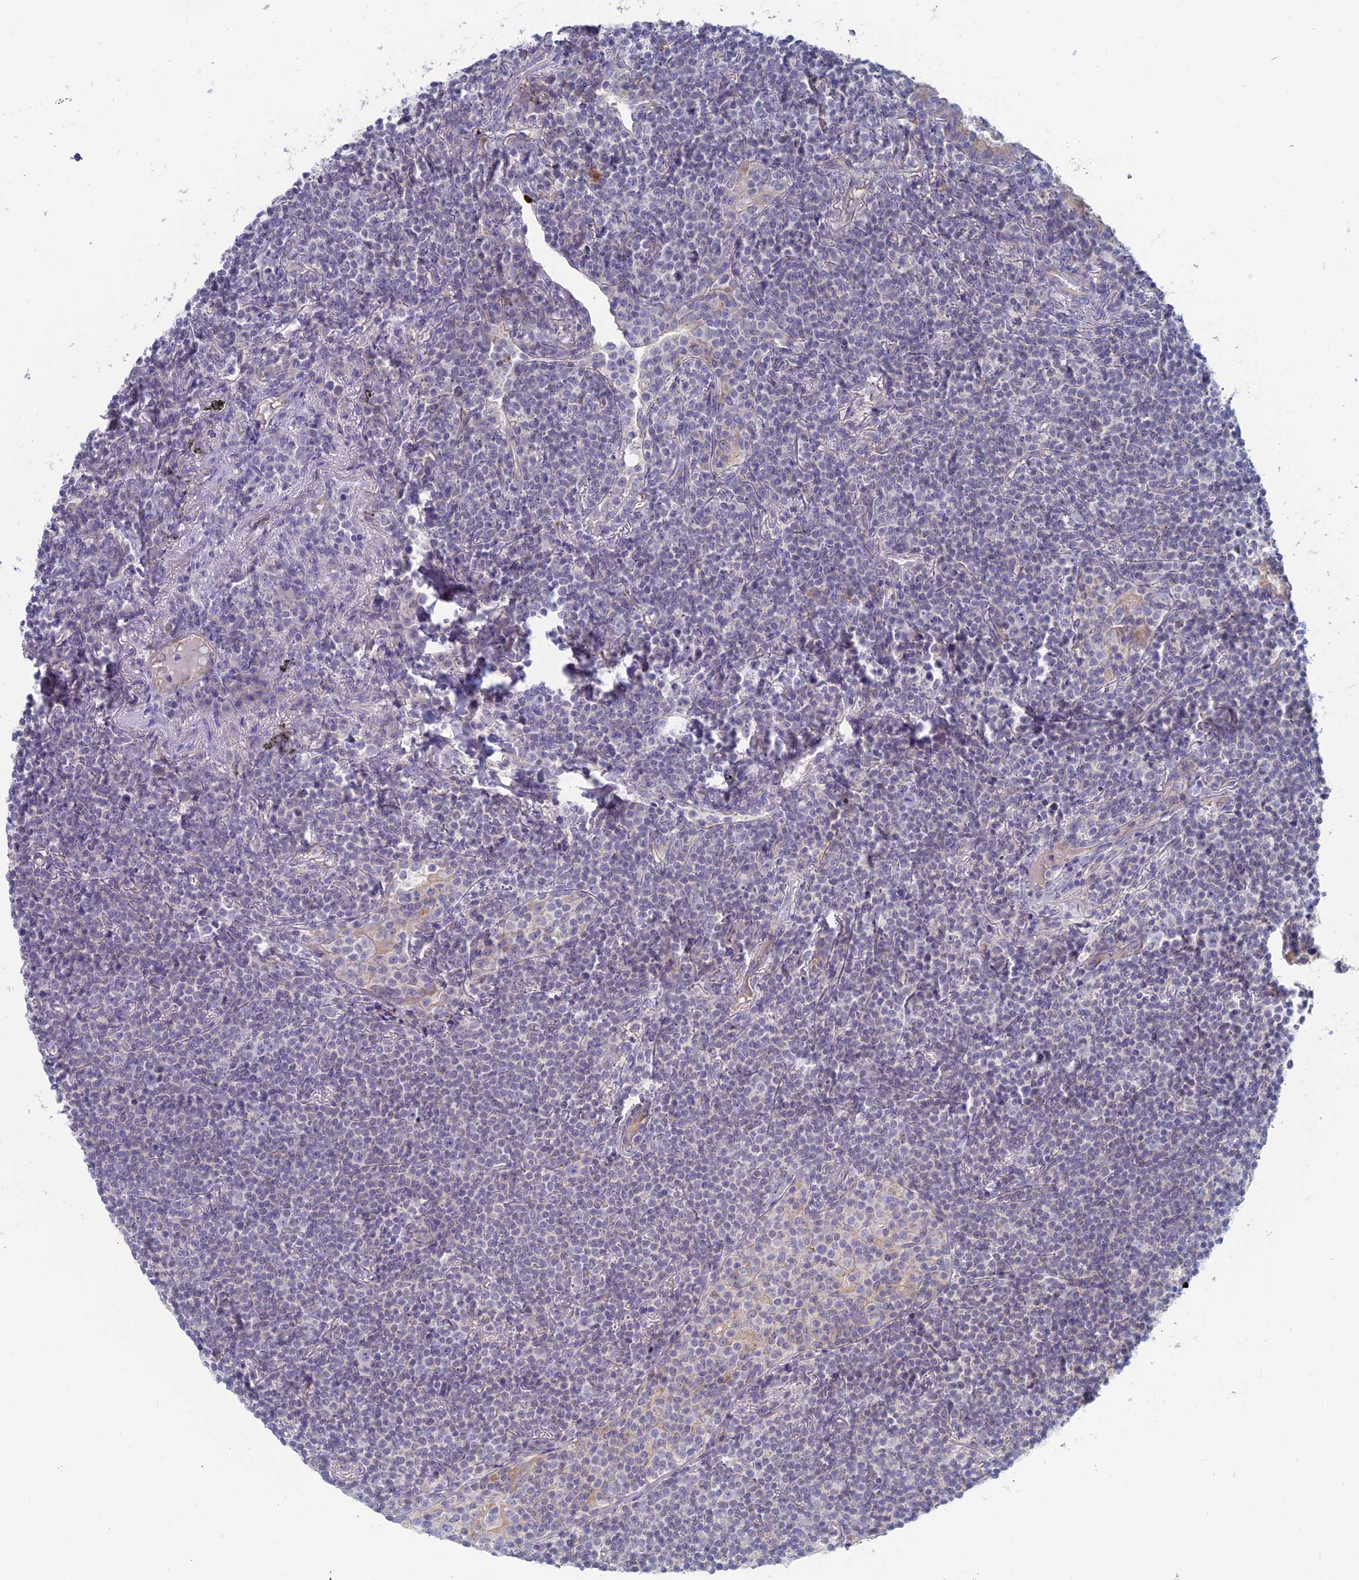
{"staining": {"intensity": "negative", "quantity": "none", "location": "none"}, "tissue": "lymphoma", "cell_type": "Tumor cells", "image_type": "cancer", "snomed": [{"axis": "morphology", "description": "Malignant lymphoma, non-Hodgkin's type, Low grade"}, {"axis": "topography", "description": "Lung"}], "caption": "This image is of lymphoma stained with immunohistochemistry to label a protein in brown with the nuclei are counter-stained blue. There is no expression in tumor cells.", "gene": "TBC1D30", "patient": {"sex": "female", "age": 71}}